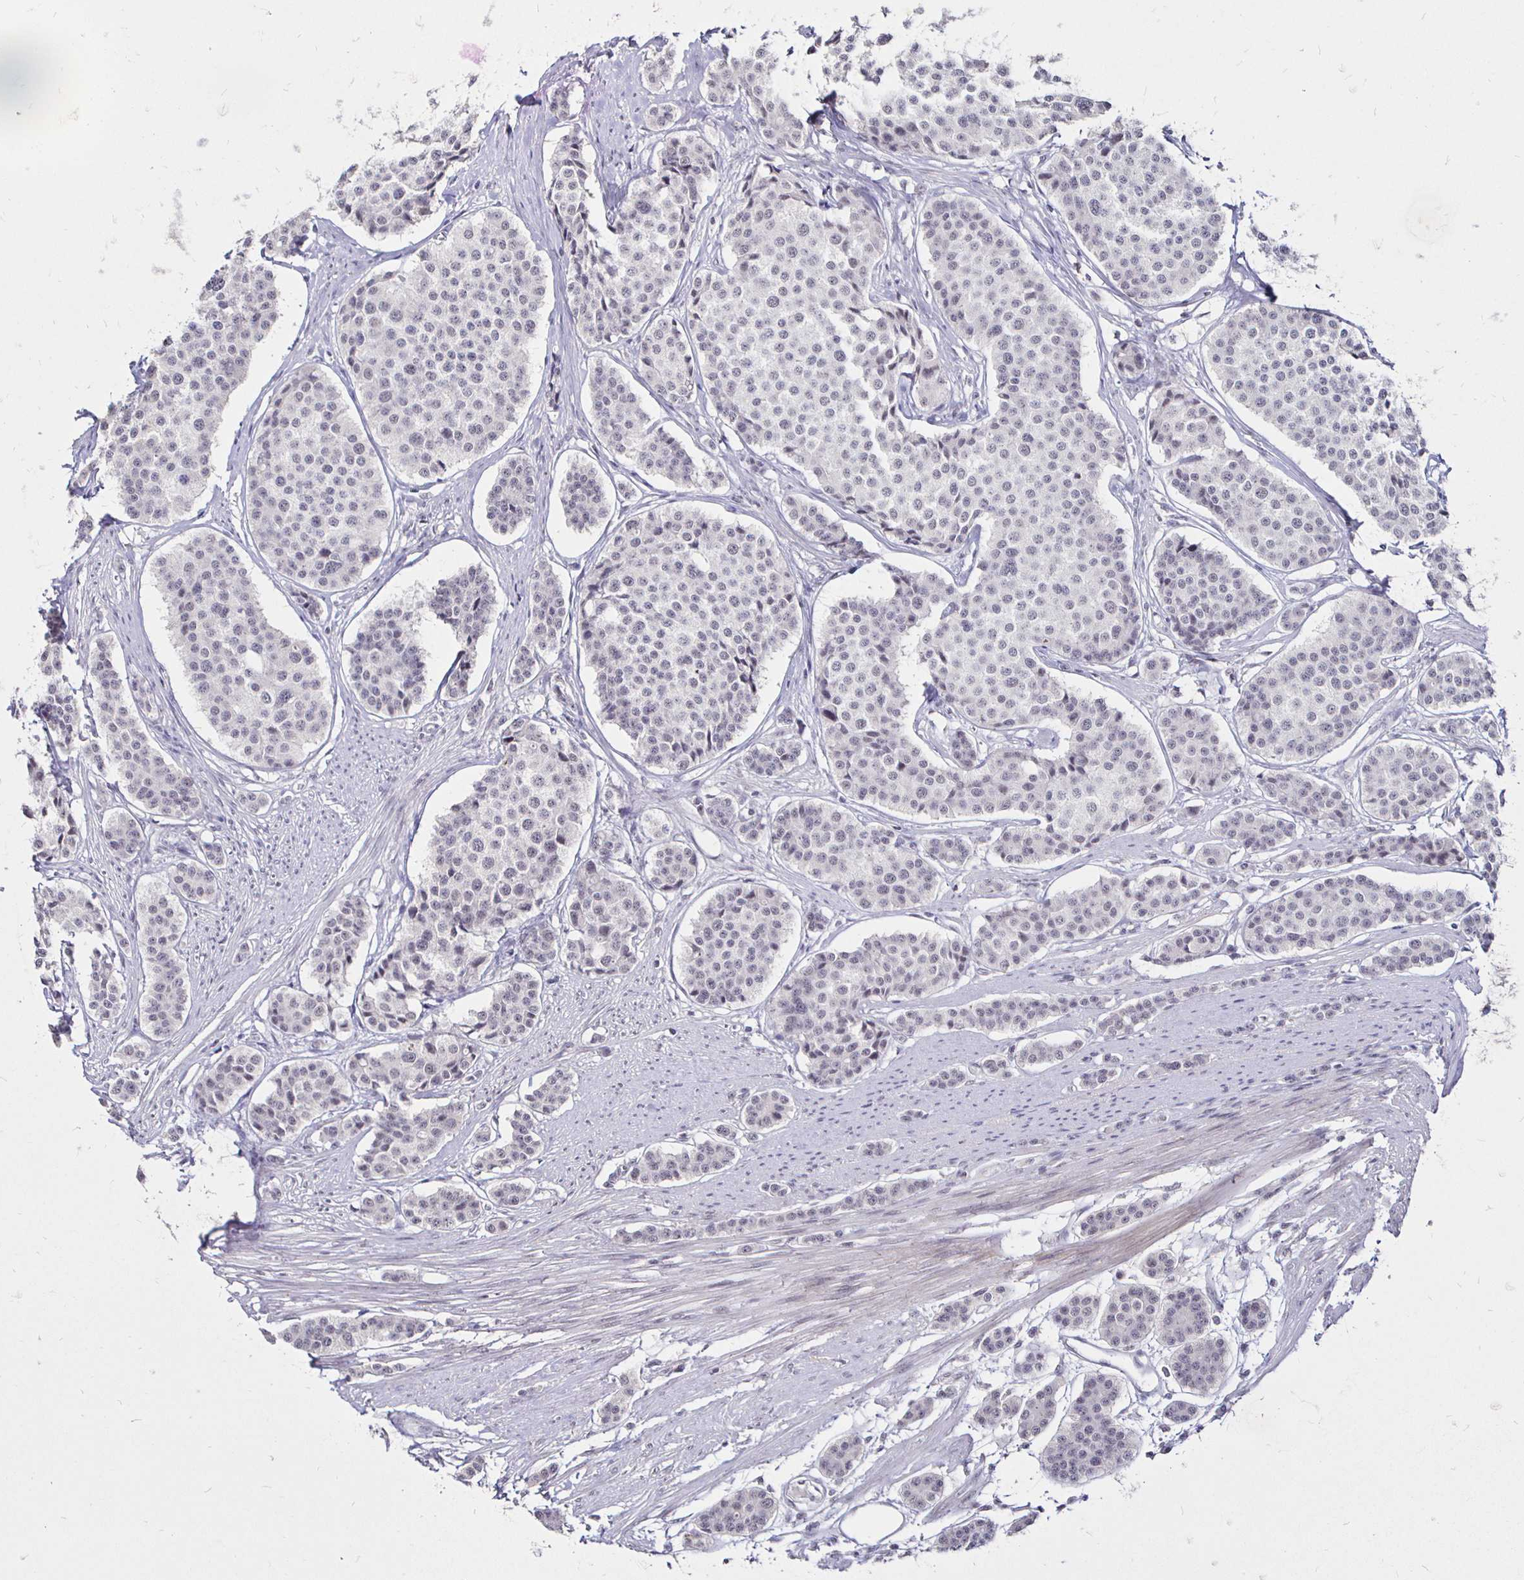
{"staining": {"intensity": "negative", "quantity": "none", "location": "none"}, "tissue": "carcinoid", "cell_type": "Tumor cells", "image_type": "cancer", "snomed": [{"axis": "morphology", "description": "Carcinoid, malignant, NOS"}, {"axis": "topography", "description": "Small intestine"}], "caption": "This is a image of immunohistochemistry staining of carcinoid, which shows no positivity in tumor cells.", "gene": "SIN3A", "patient": {"sex": "male", "age": 60}}